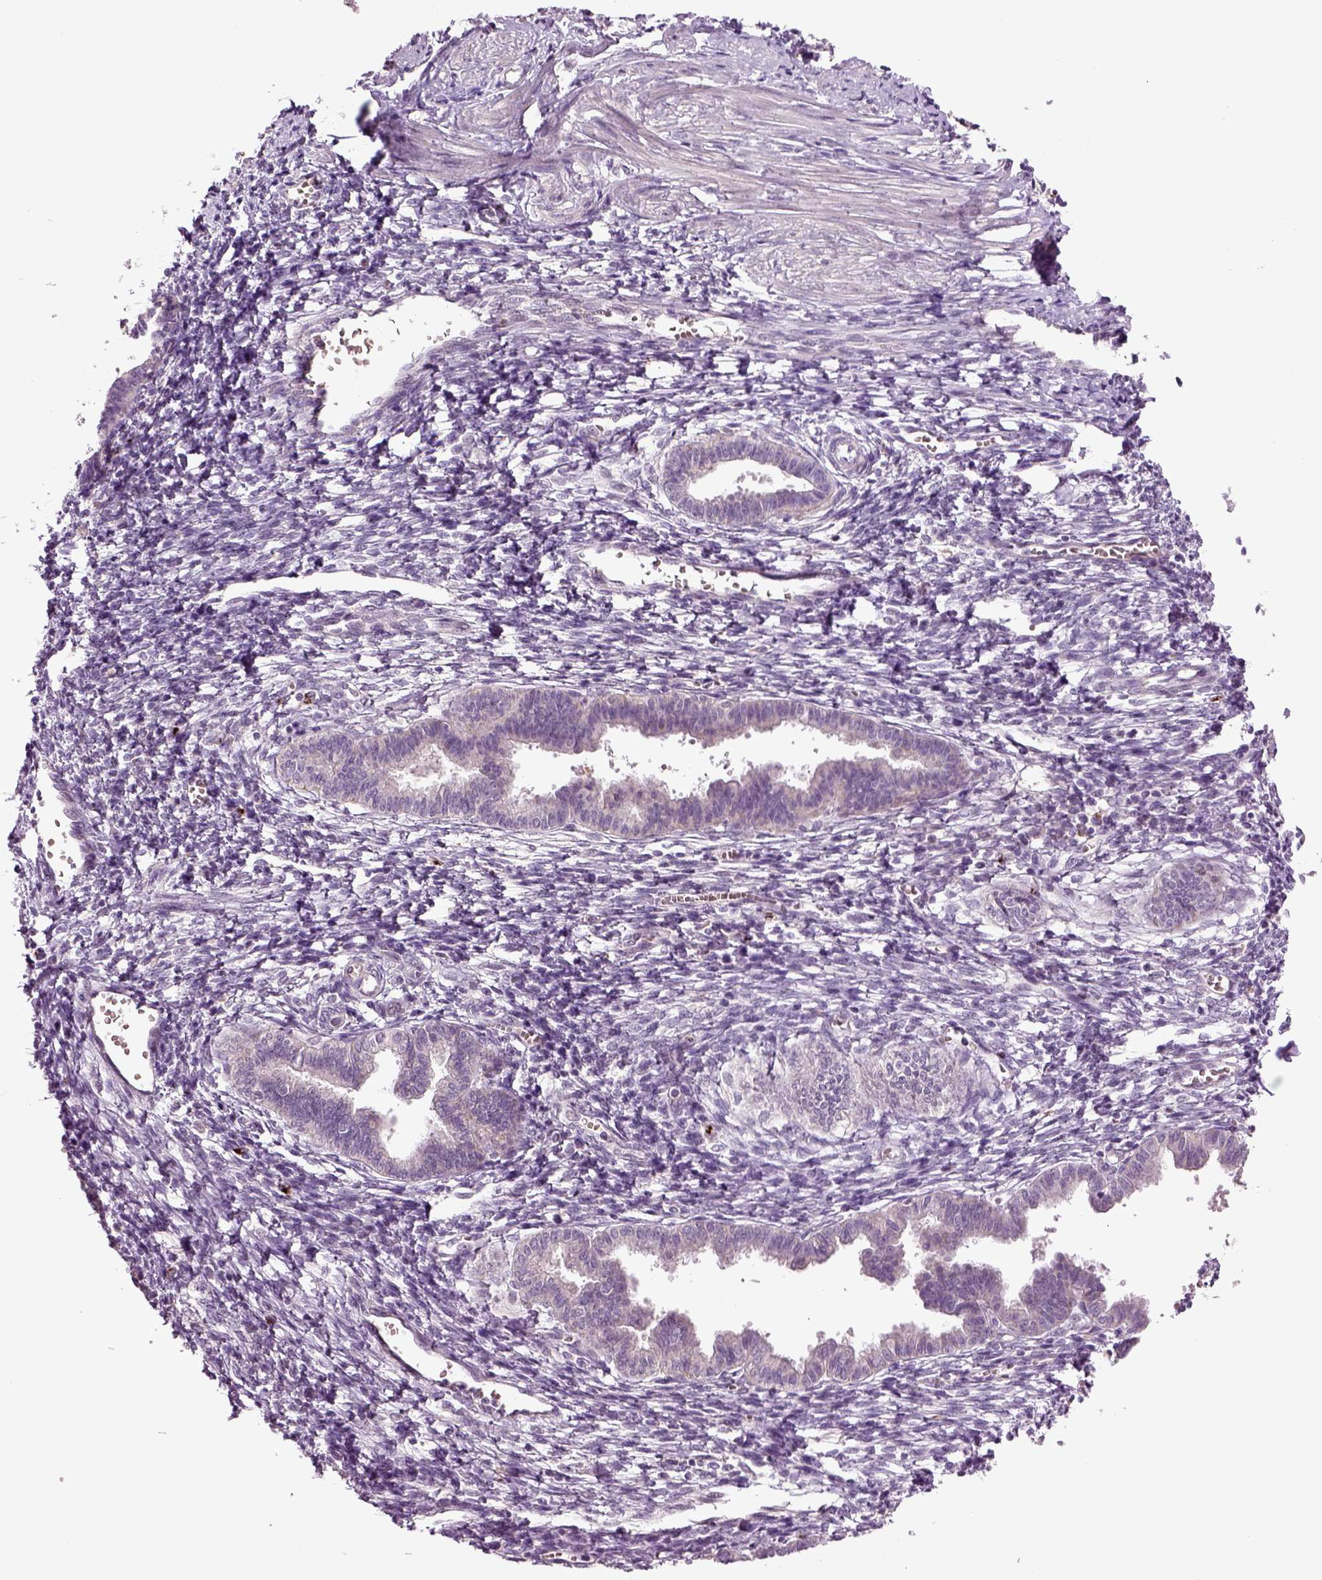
{"staining": {"intensity": "negative", "quantity": "none", "location": "none"}, "tissue": "endometrium", "cell_type": "Cells in endometrial stroma", "image_type": "normal", "snomed": [{"axis": "morphology", "description": "Normal tissue, NOS"}, {"axis": "topography", "description": "Cervix"}, {"axis": "topography", "description": "Endometrium"}], "caption": "High power microscopy photomicrograph of an IHC micrograph of unremarkable endometrium, revealing no significant staining in cells in endometrial stroma.", "gene": "SLC17A6", "patient": {"sex": "female", "age": 37}}